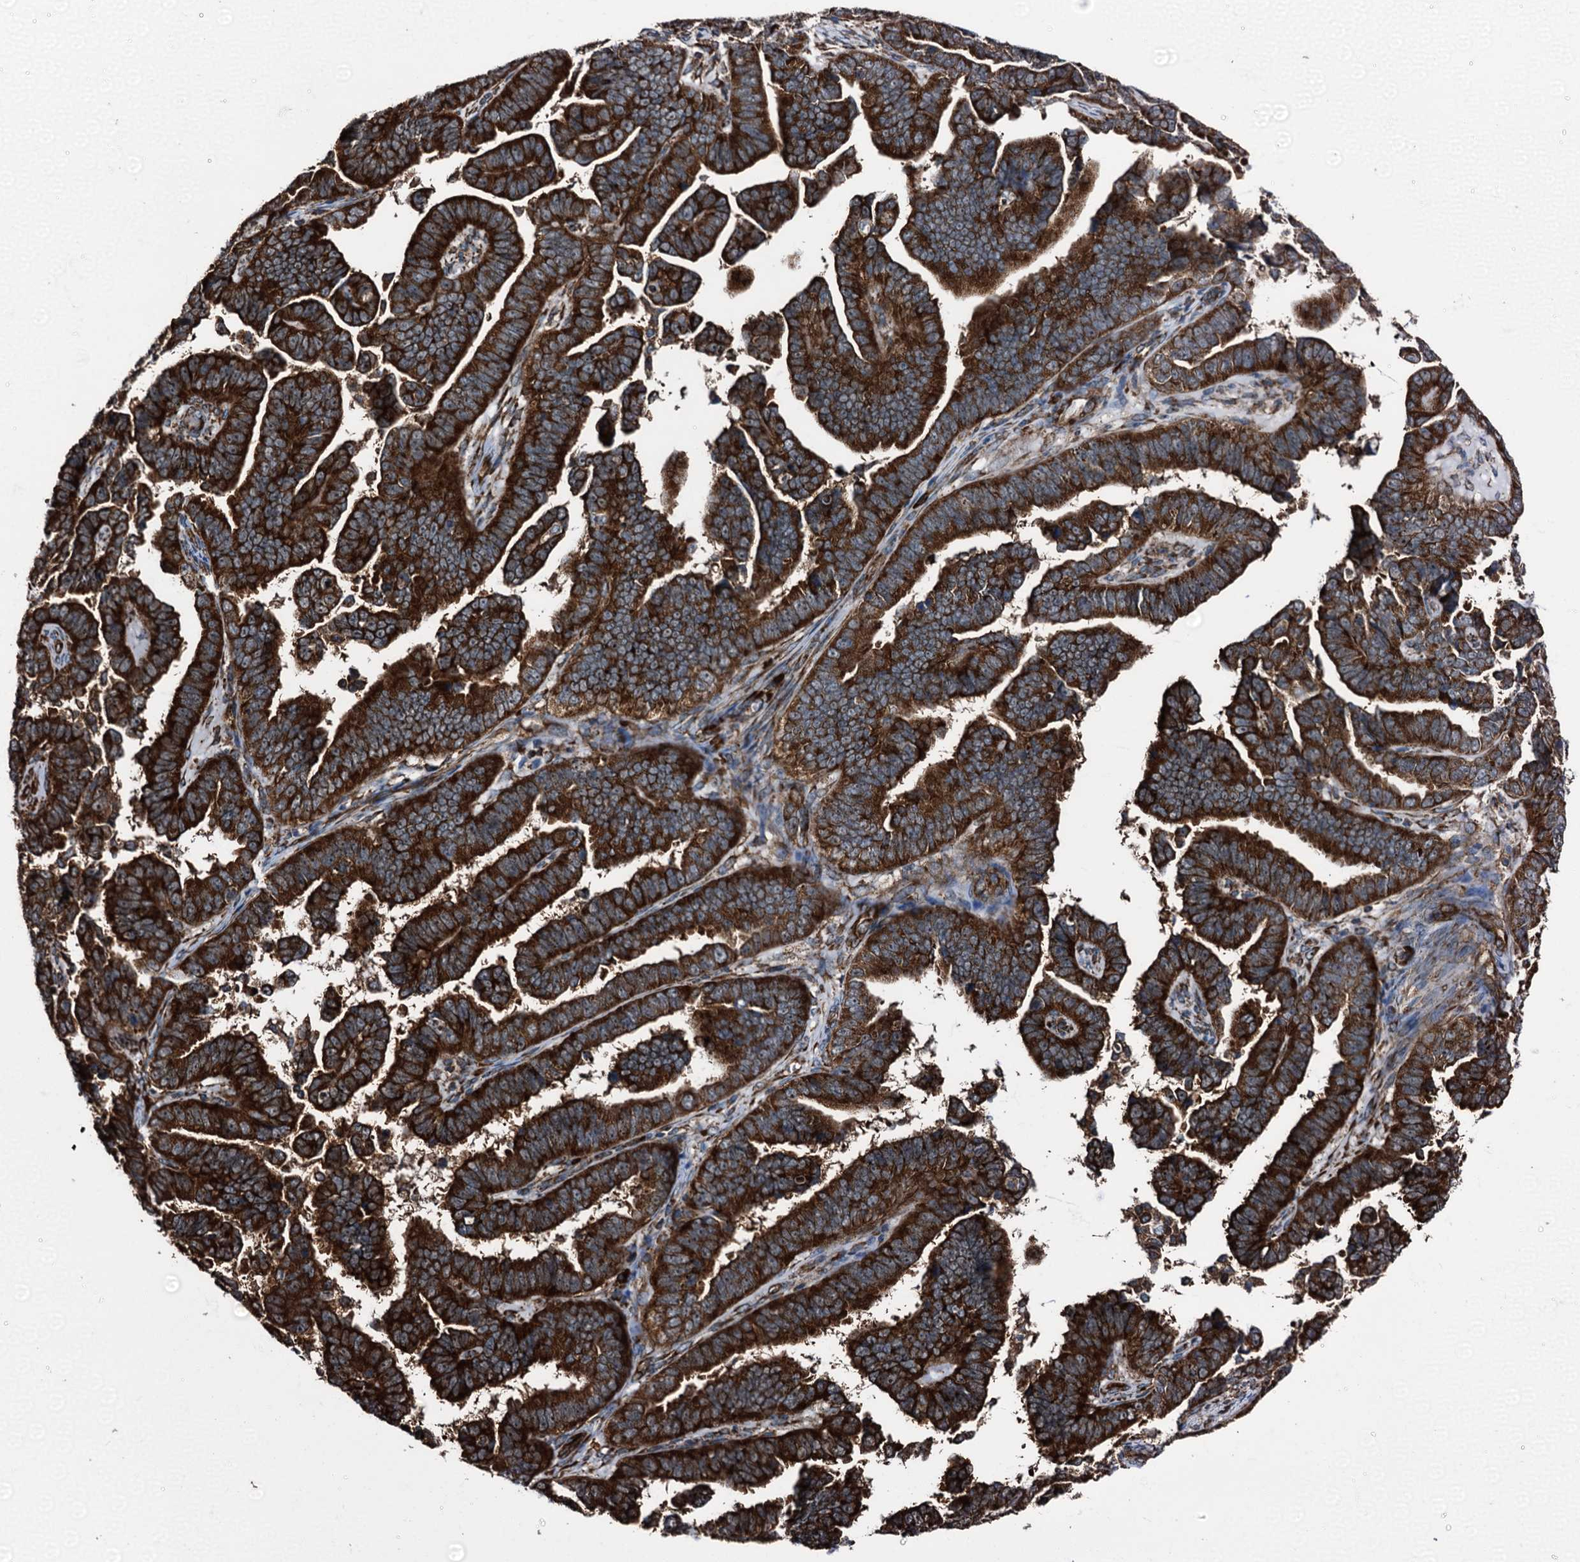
{"staining": {"intensity": "strong", "quantity": ">75%", "location": "cytoplasmic/membranous"}, "tissue": "endometrial cancer", "cell_type": "Tumor cells", "image_type": "cancer", "snomed": [{"axis": "morphology", "description": "Adenocarcinoma, NOS"}, {"axis": "topography", "description": "Endometrium"}], "caption": "Immunohistochemistry (DAB) staining of human endometrial cancer displays strong cytoplasmic/membranous protein expression in about >75% of tumor cells.", "gene": "ATP2C1", "patient": {"sex": "female", "age": 75}}